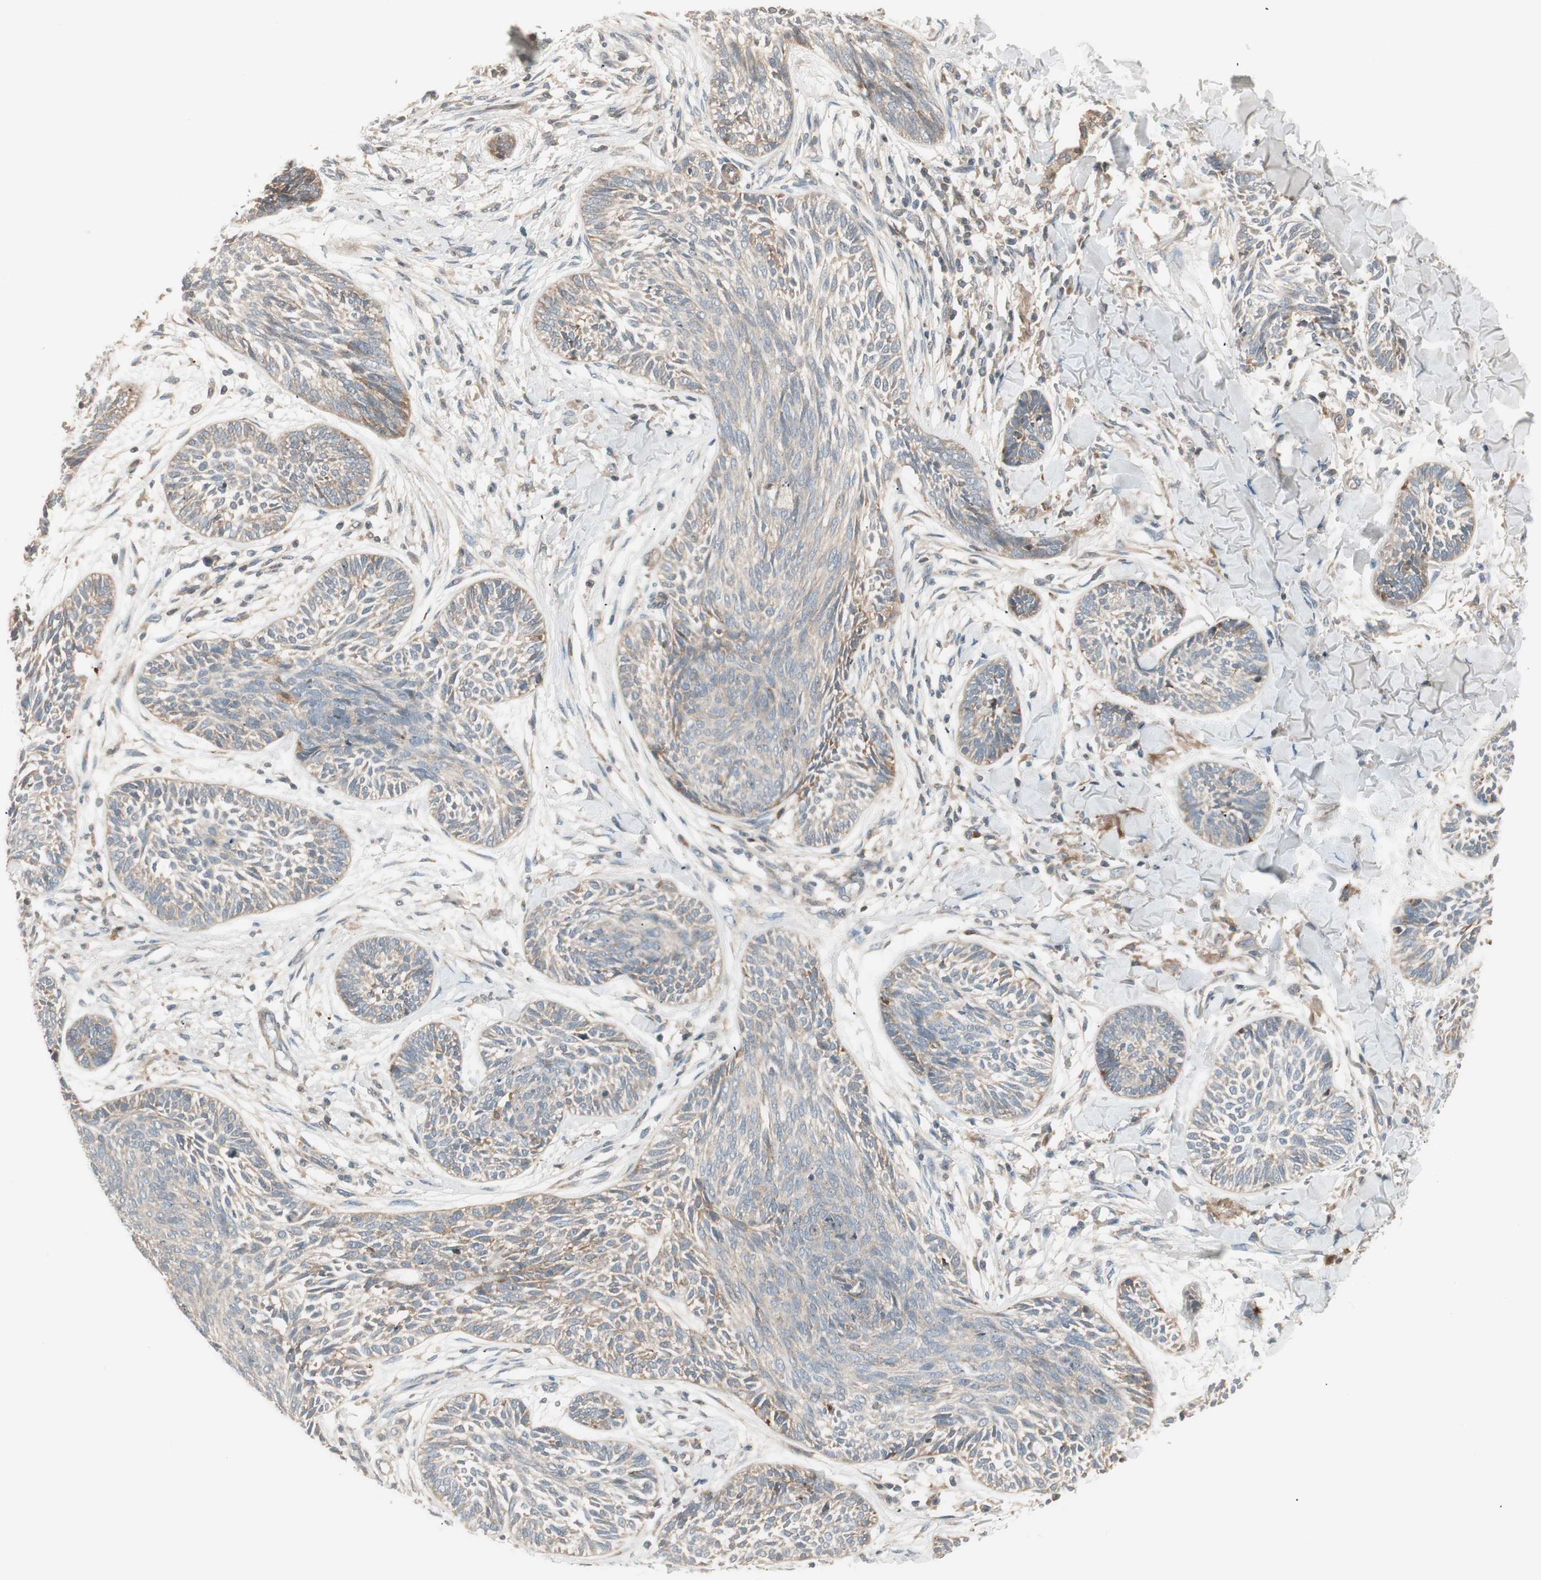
{"staining": {"intensity": "weak", "quantity": "<25%", "location": "cytoplasmic/membranous"}, "tissue": "skin cancer", "cell_type": "Tumor cells", "image_type": "cancer", "snomed": [{"axis": "morphology", "description": "Papilloma, NOS"}, {"axis": "morphology", "description": "Basal cell carcinoma"}, {"axis": "topography", "description": "Skin"}], "caption": "Image shows no significant protein positivity in tumor cells of skin basal cell carcinoma.", "gene": "SFRP1", "patient": {"sex": "male", "age": 87}}